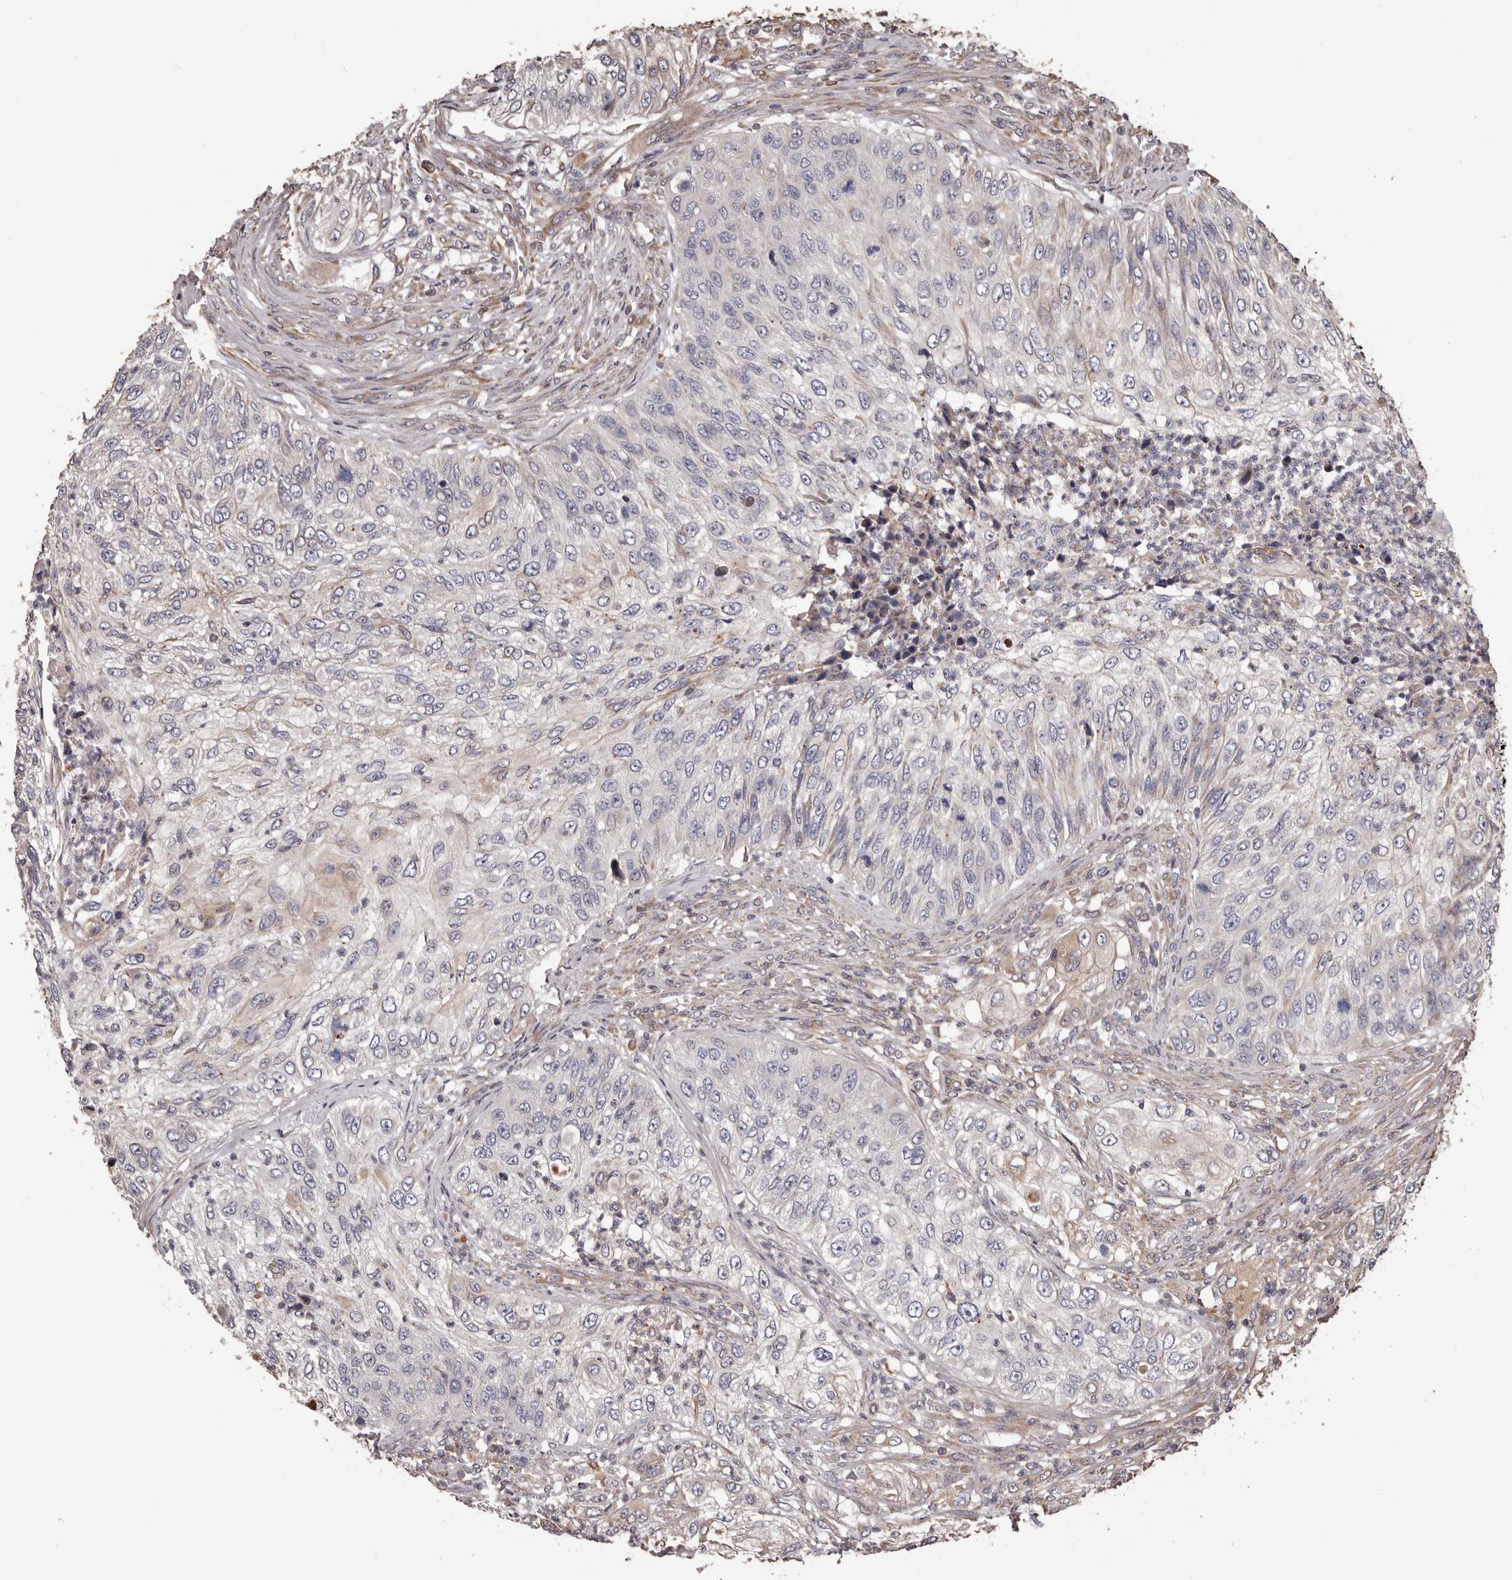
{"staining": {"intensity": "negative", "quantity": "none", "location": "none"}, "tissue": "urothelial cancer", "cell_type": "Tumor cells", "image_type": "cancer", "snomed": [{"axis": "morphology", "description": "Urothelial carcinoma, High grade"}, {"axis": "topography", "description": "Urinary bladder"}], "caption": "Micrograph shows no protein expression in tumor cells of urothelial cancer tissue.", "gene": "CEP104", "patient": {"sex": "female", "age": 60}}